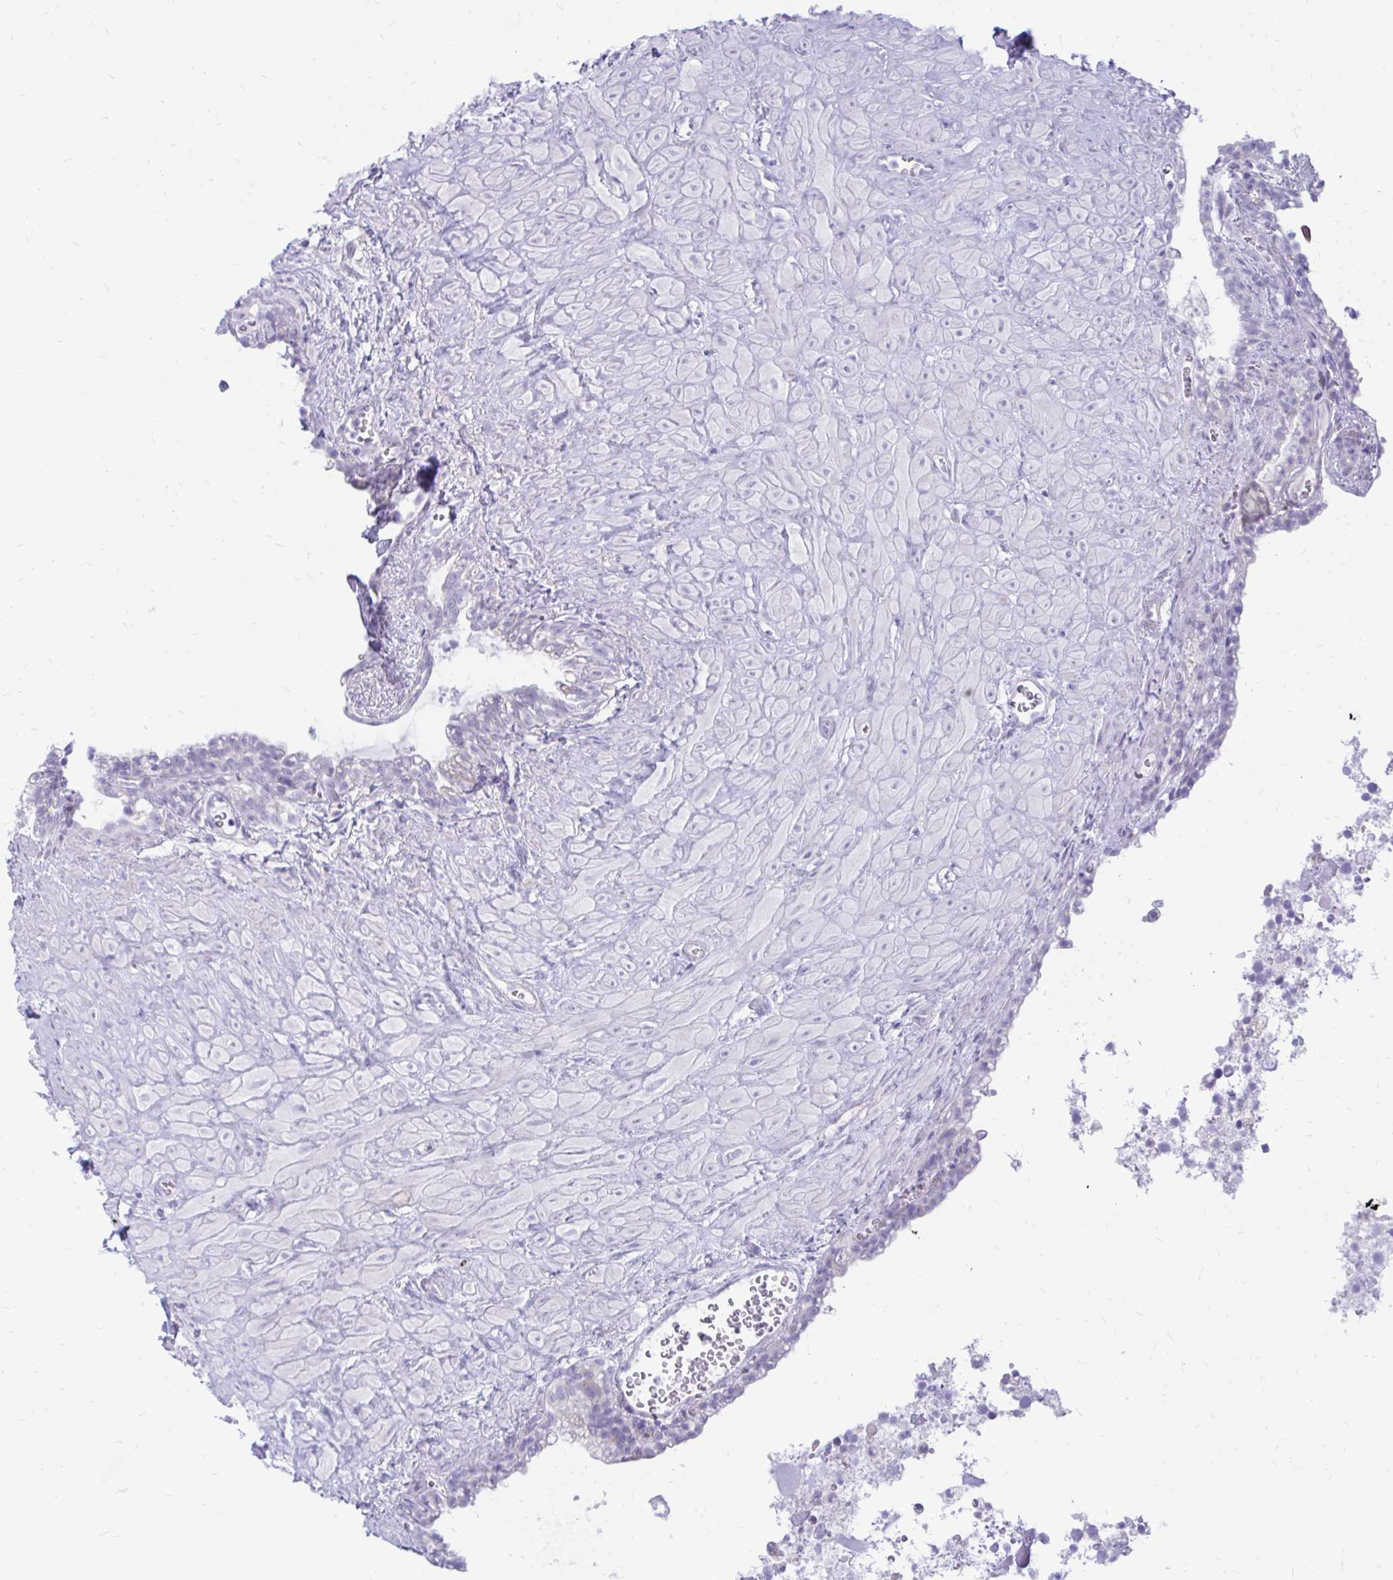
{"staining": {"intensity": "negative", "quantity": "none", "location": "none"}, "tissue": "seminal vesicle", "cell_type": "Glandular cells", "image_type": "normal", "snomed": [{"axis": "morphology", "description": "Normal tissue, NOS"}, {"axis": "topography", "description": "Seminal veicle"}], "caption": "This is an immunohistochemistry (IHC) photomicrograph of normal seminal vesicle. There is no staining in glandular cells.", "gene": "IGSF5", "patient": {"sex": "male", "age": 76}}